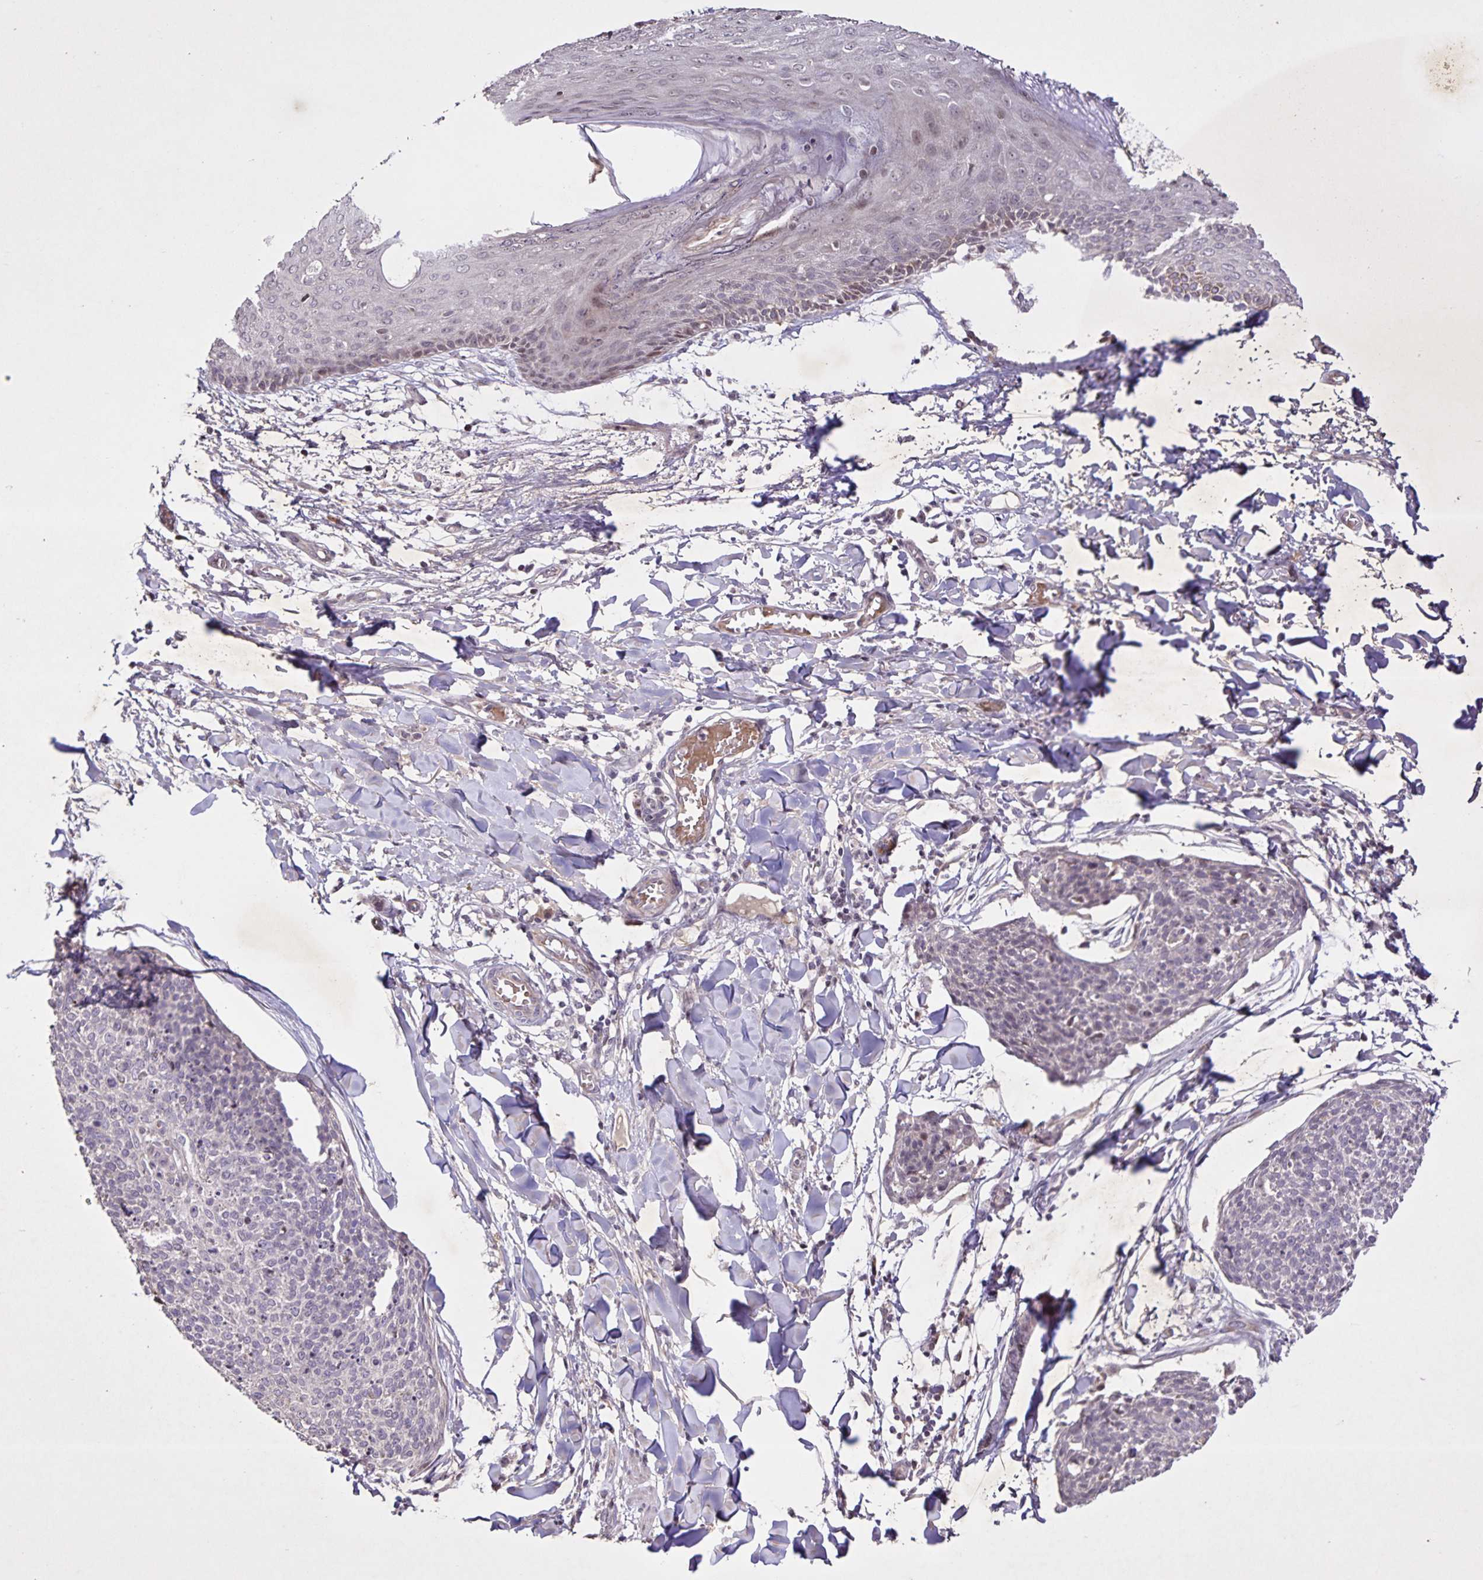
{"staining": {"intensity": "negative", "quantity": "none", "location": "none"}, "tissue": "skin cancer", "cell_type": "Tumor cells", "image_type": "cancer", "snomed": [{"axis": "morphology", "description": "Squamous cell carcinoma, NOS"}, {"axis": "topography", "description": "Skin"}, {"axis": "topography", "description": "Vulva"}], "caption": "A micrograph of skin cancer (squamous cell carcinoma) stained for a protein exhibits no brown staining in tumor cells. (DAB (3,3'-diaminobenzidine) immunohistochemistry (IHC), high magnification).", "gene": "GDF2", "patient": {"sex": "female", "age": 75}}